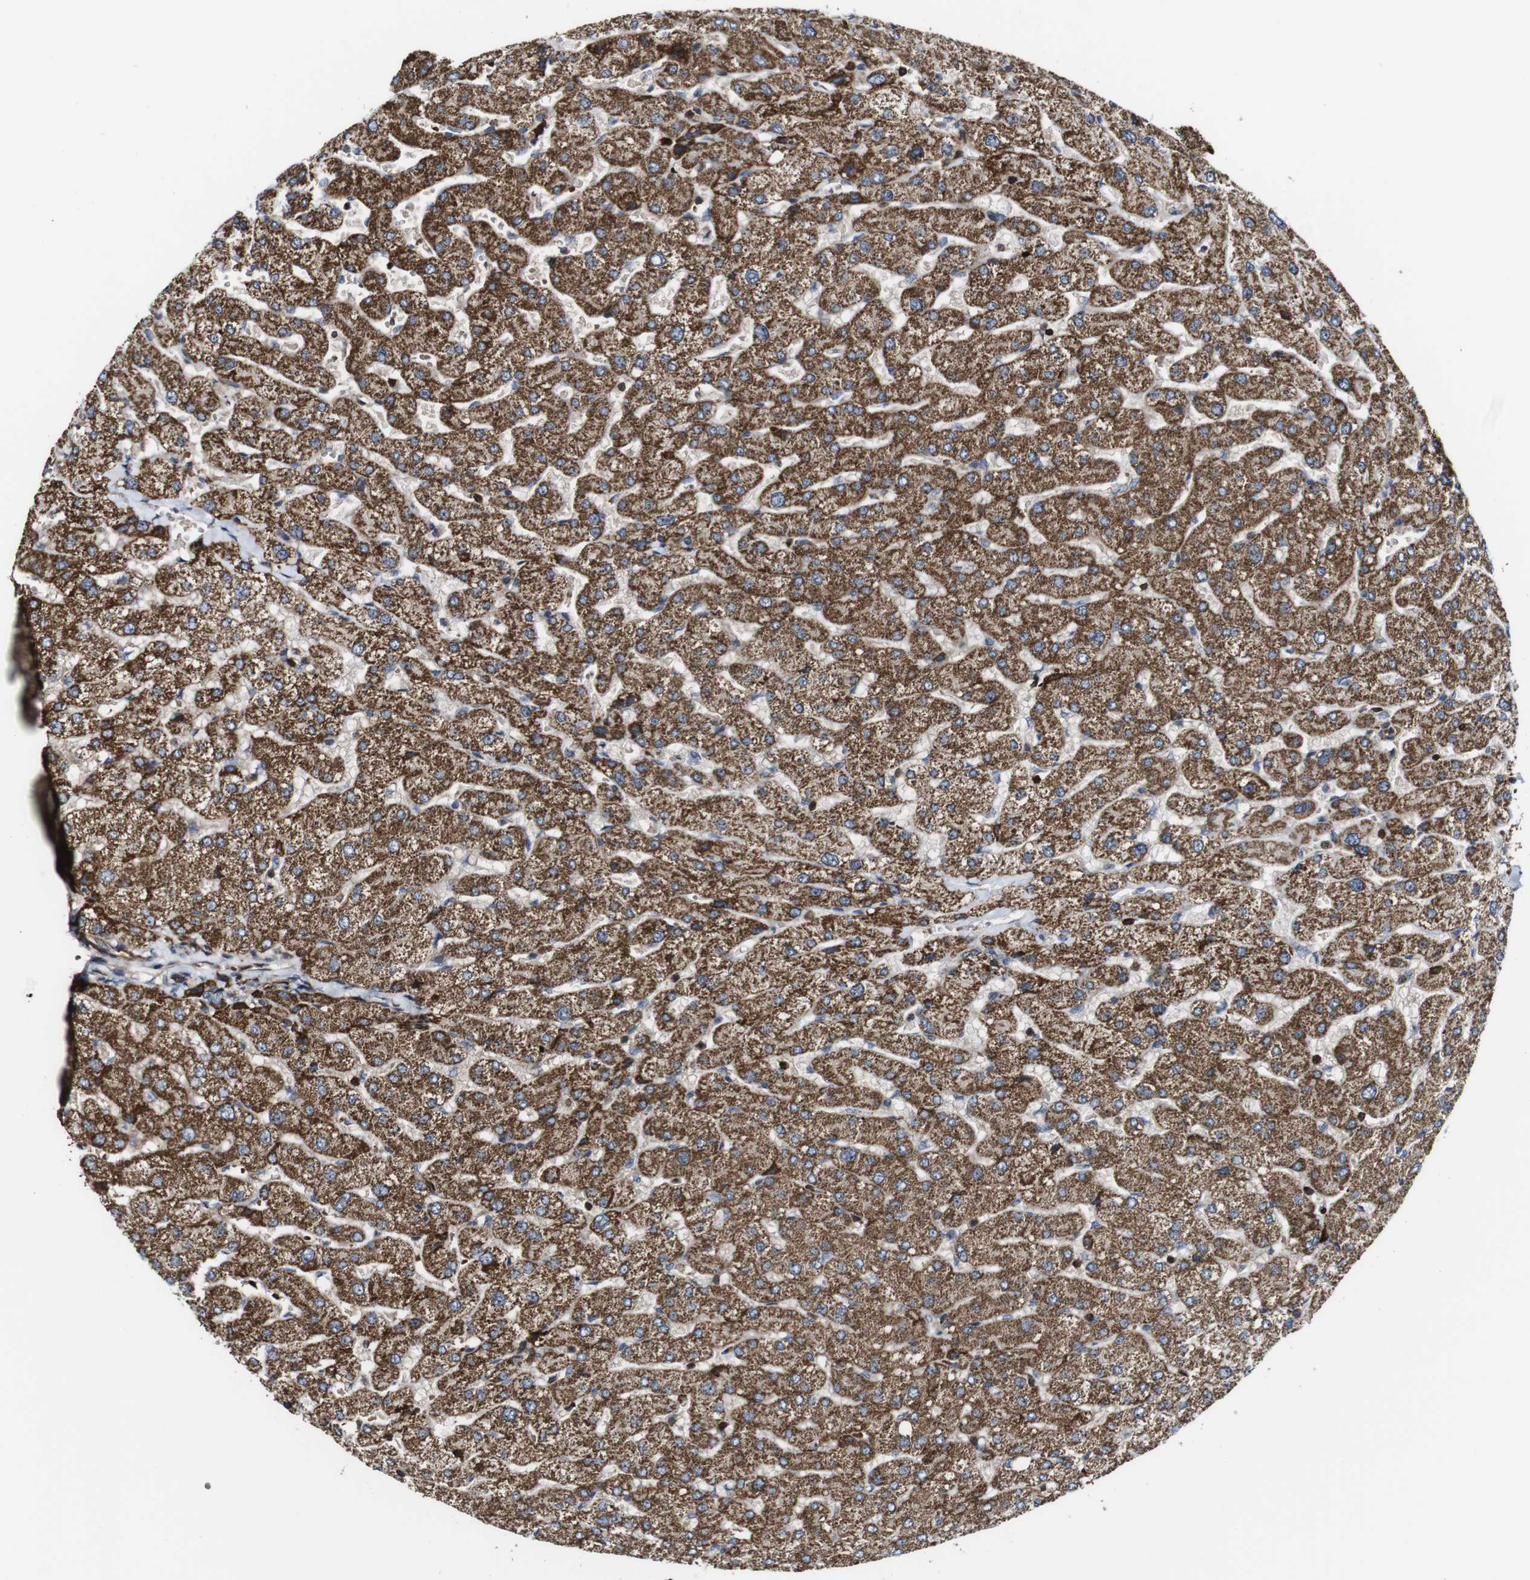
{"staining": {"intensity": "negative", "quantity": "none", "location": "none"}, "tissue": "liver", "cell_type": "Cholangiocytes", "image_type": "normal", "snomed": [{"axis": "morphology", "description": "Normal tissue, NOS"}, {"axis": "topography", "description": "Liver"}], "caption": "High power microscopy photomicrograph of an immunohistochemistry (IHC) photomicrograph of unremarkable liver, revealing no significant positivity in cholangiocytes.", "gene": "JAK2", "patient": {"sex": "male", "age": 55}}